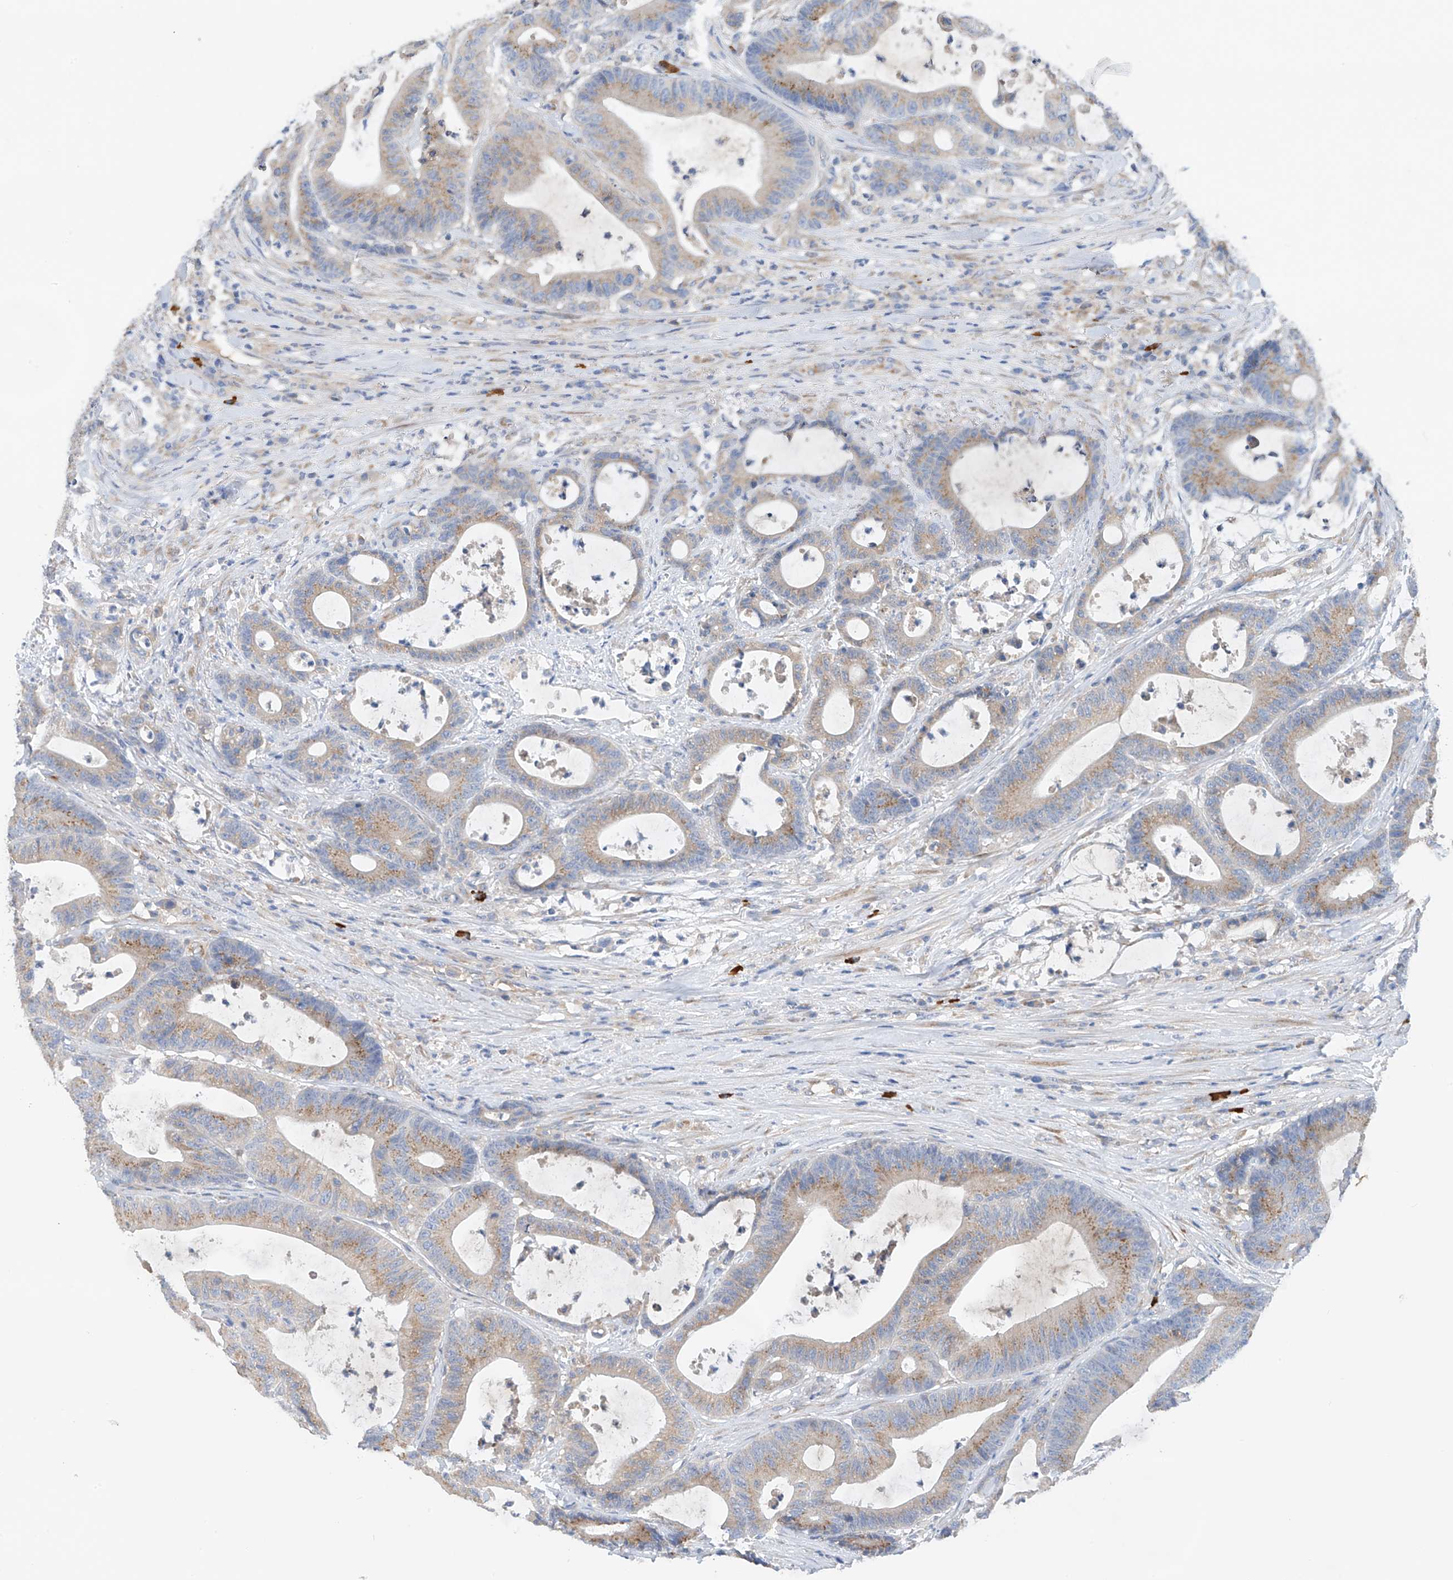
{"staining": {"intensity": "weak", "quantity": ">75%", "location": "cytoplasmic/membranous"}, "tissue": "colorectal cancer", "cell_type": "Tumor cells", "image_type": "cancer", "snomed": [{"axis": "morphology", "description": "Adenocarcinoma, NOS"}, {"axis": "topography", "description": "Colon"}], "caption": "Tumor cells reveal low levels of weak cytoplasmic/membranous expression in approximately >75% of cells in human colorectal cancer.", "gene": "SLC5A11", "patient": {"sex": "female", "age": 84}}